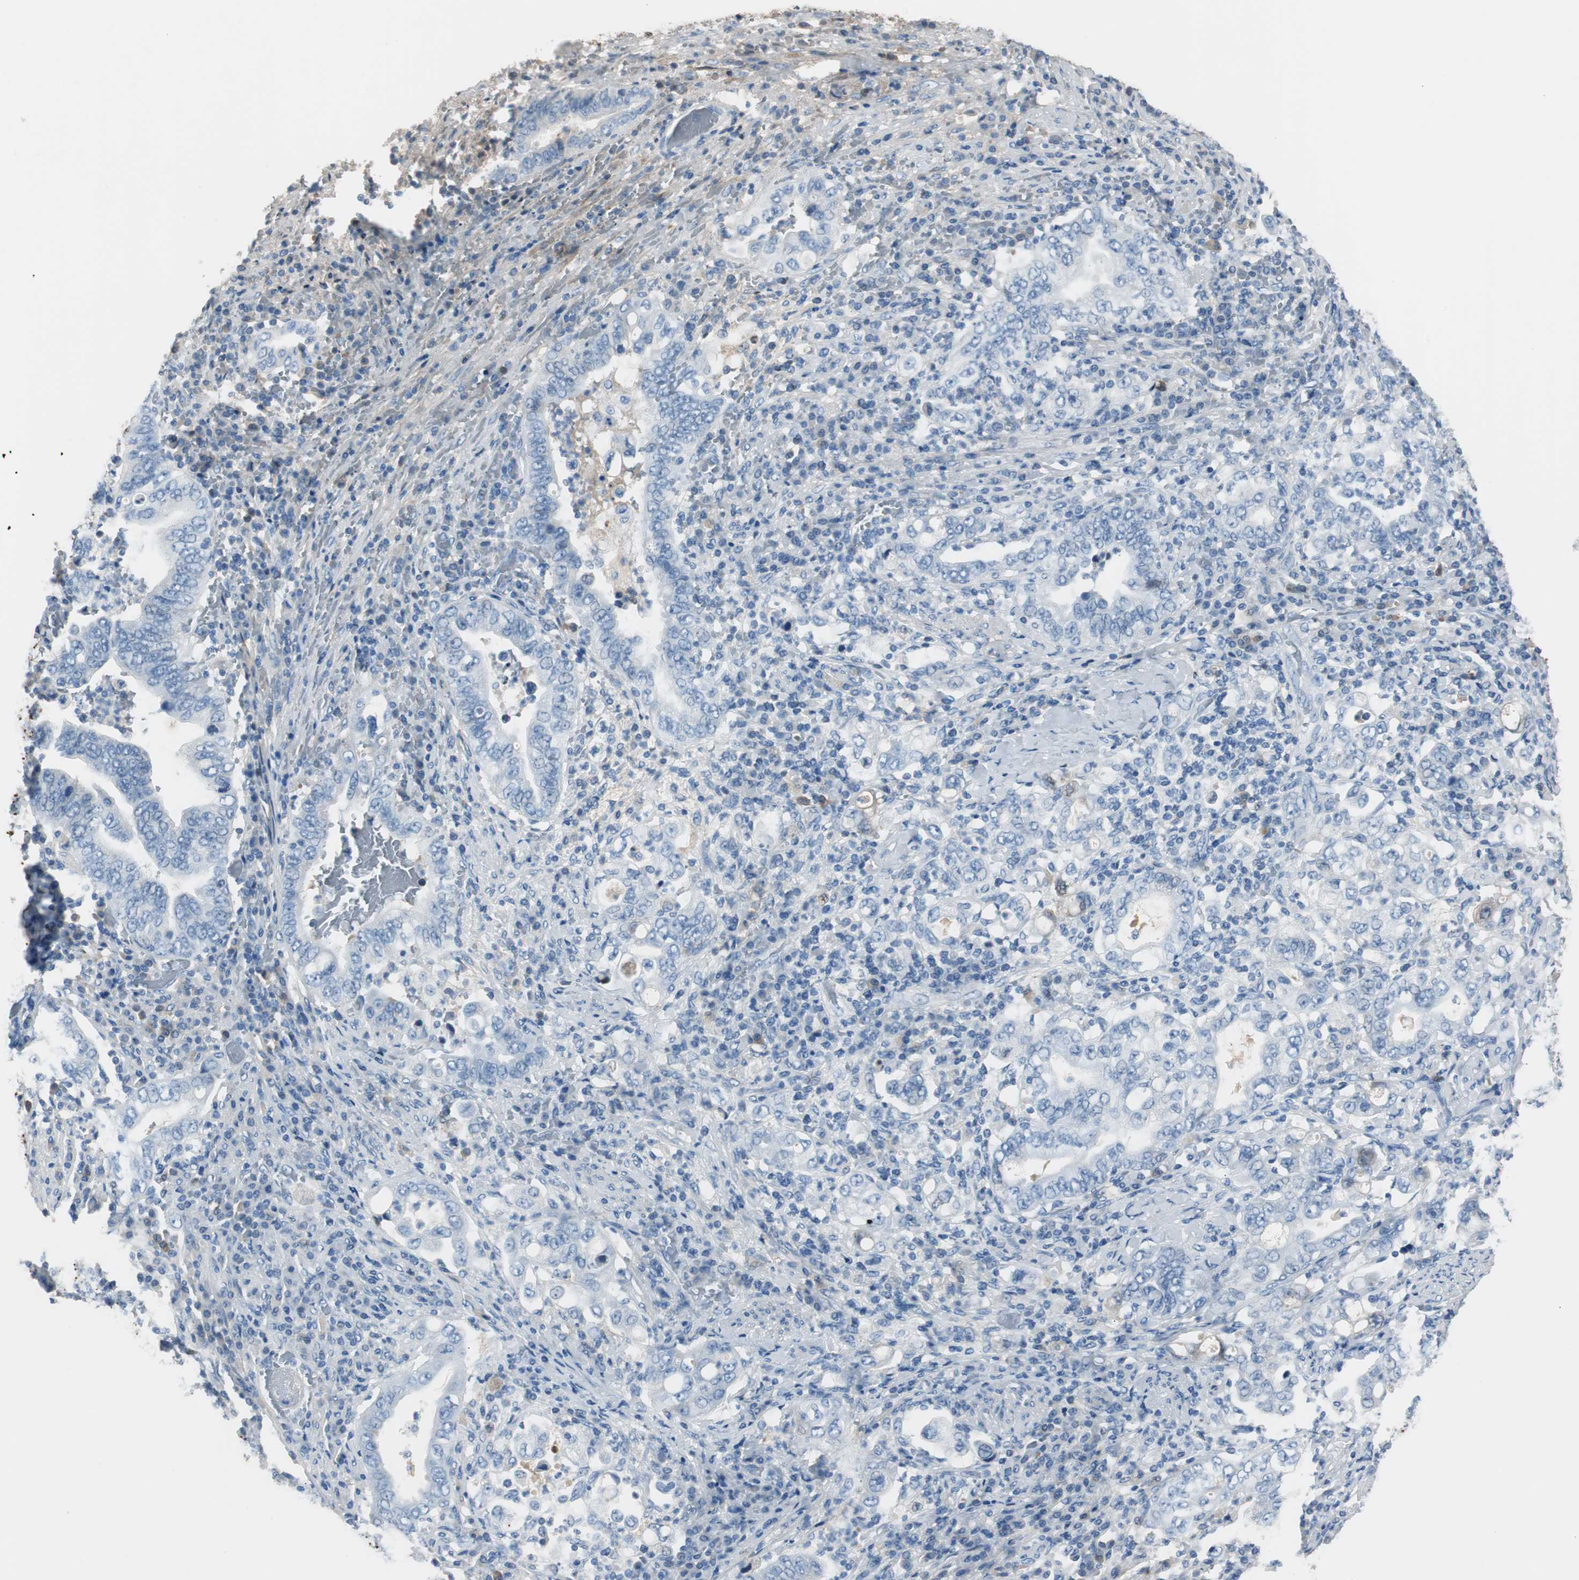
{"staining": {"intensity": "negative", "quantity": "none", "location": "none"}, "tissue": "stomach cancer", "cell_type": "Tumor cells", "image_type": "cancer", "snomed": [{"axis": "morphology", "description": "Normal tissue, NOS"}, {"axis": "morphology", "description": "Adenocarcinoma, NOS"}, {"axis": "topography", "description": "Esophagus"}, {"axis": "topography", "description": "Stomach, upper"}, {"axis": "topography", "description": "Peripheral nerve tissue"}], "caption": "The histopathology image displays no staining of tumor cells in stomach adenocarcinoma.", "gene": "SERPINF1", "patient": {"sex": "male", "age": 62}}